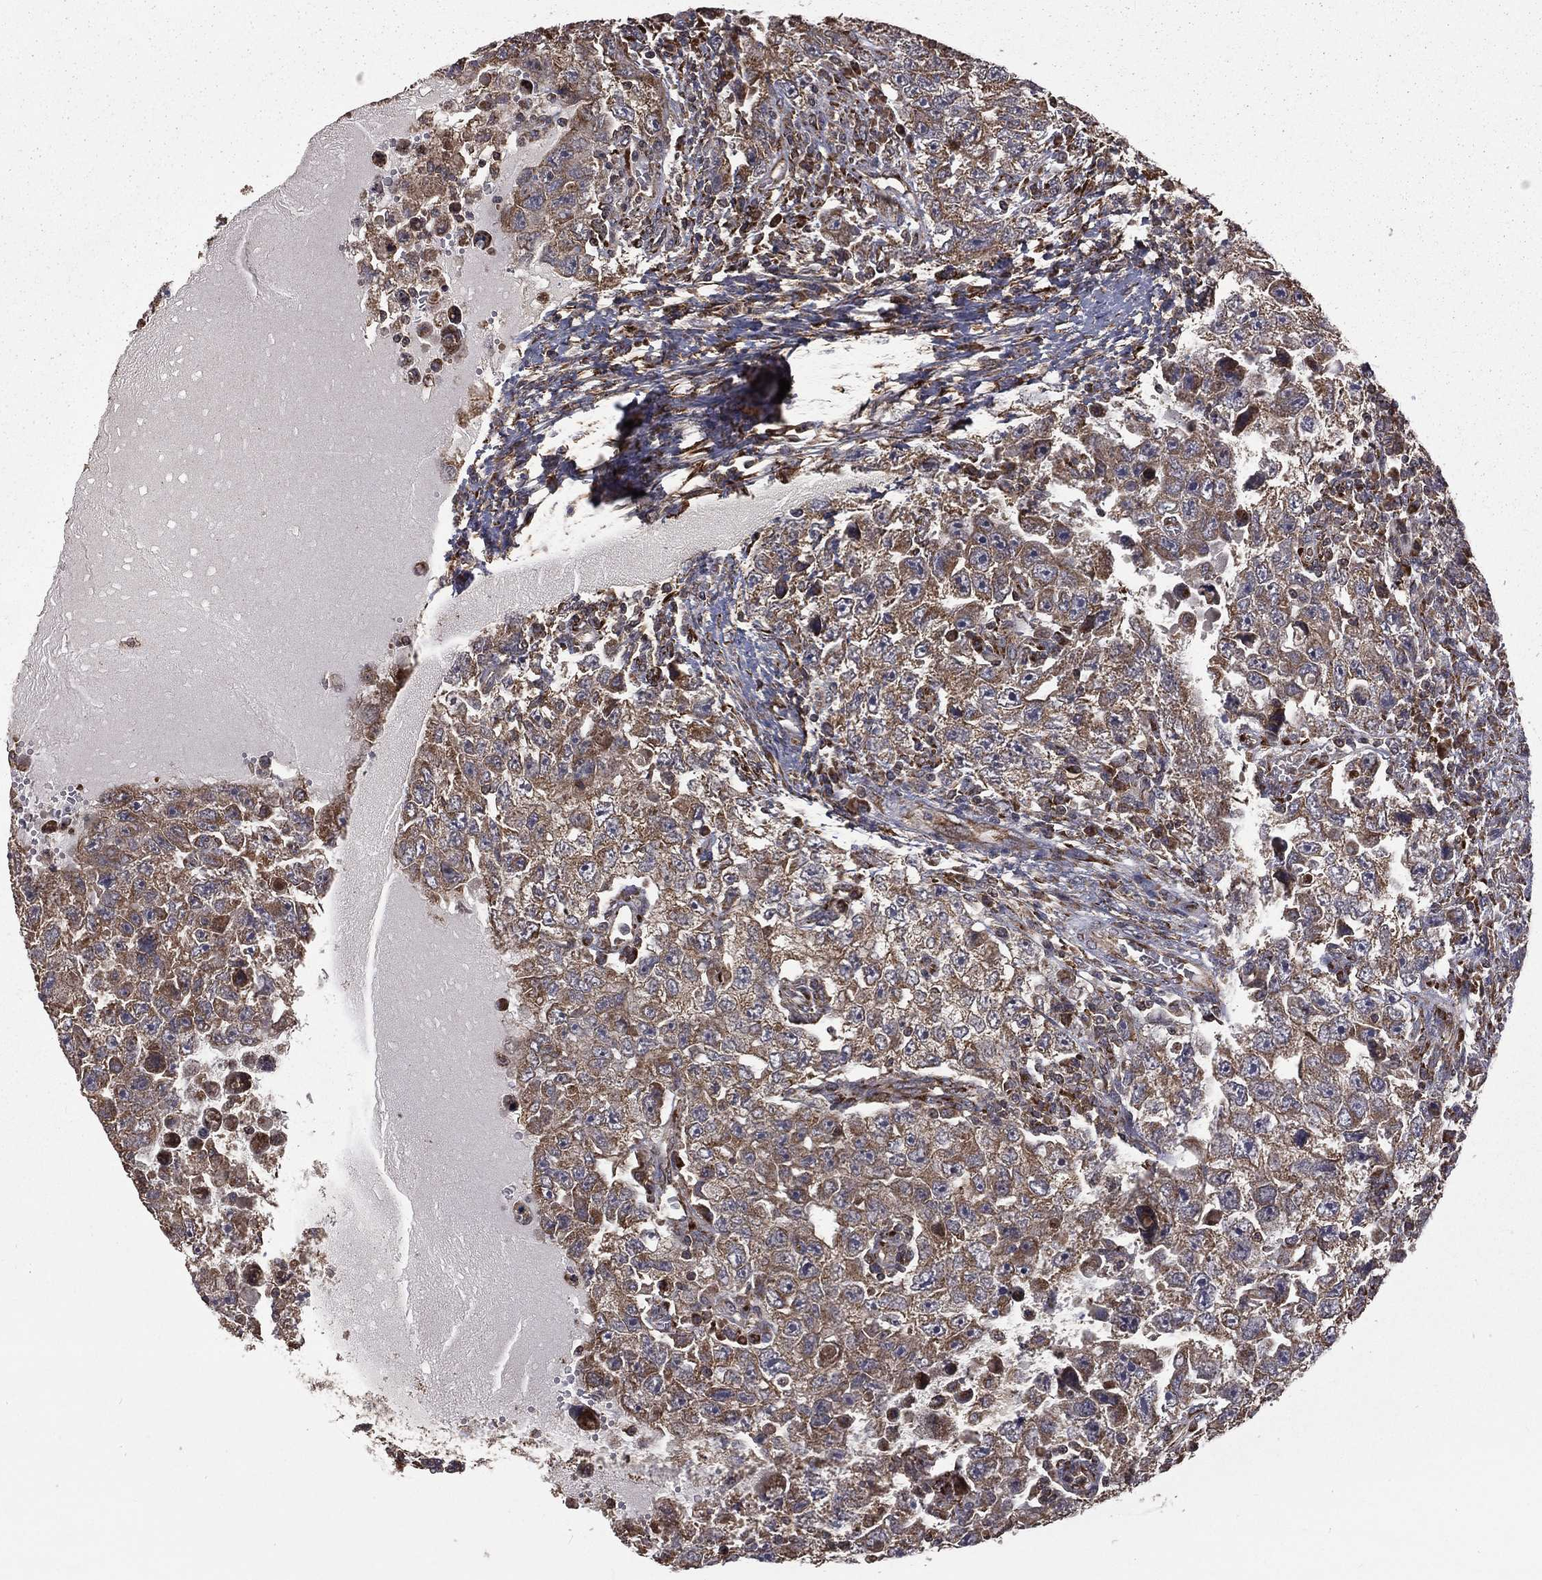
{"staining": {"intensity": "weak", "quantity": "25%-75%", "location": "cytoplasmic/membranous"}, "tissue": "testis cancer", "cell_type": "Tumor cells", "image_type": "cancer", "snomed": [{"axis": "morphology", "description": "Carcinoma, Embryonal, NOS"}, {"axis": "topography", "description": "Testis"}], "caption": "Human testis embryonal carcinoma stained with a protein marker demonstrates weak staining in tumor cells.", "gene": "OLFML1", "patient": {"sex": "male", "age": 26}}